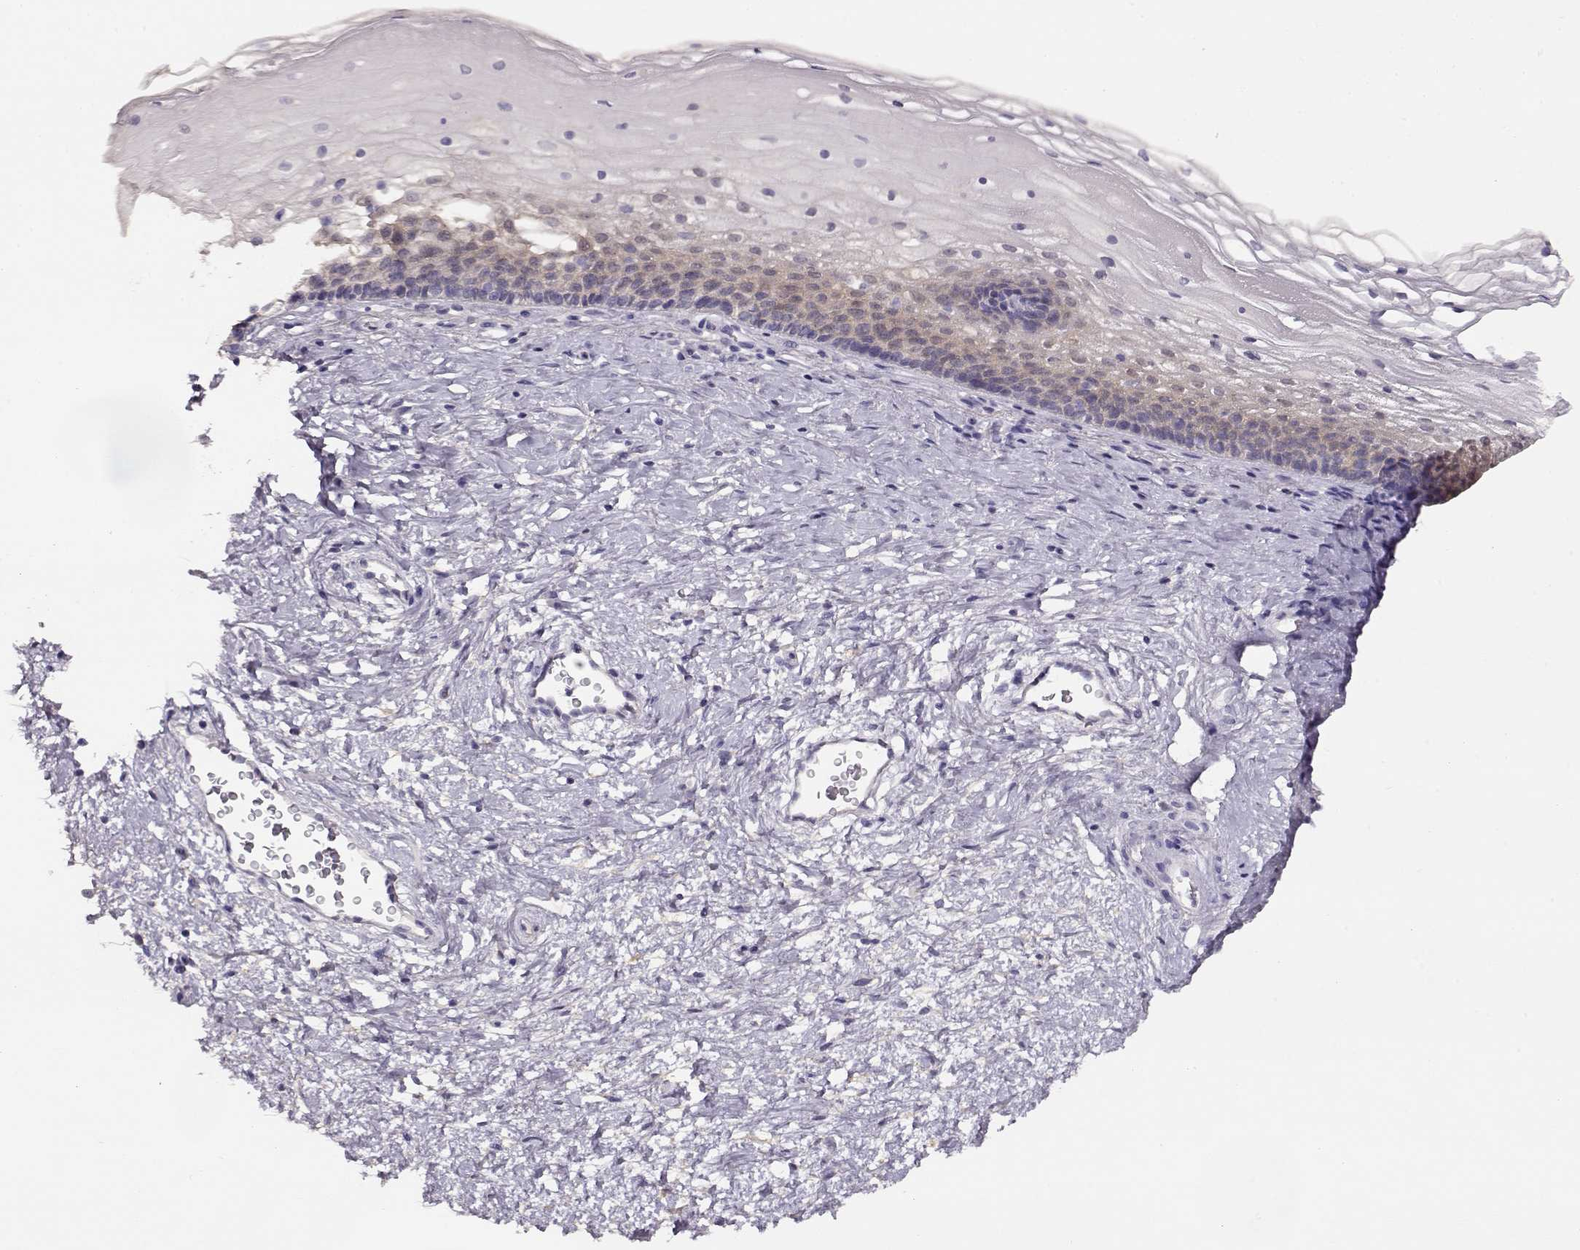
{"staining": {"intensity": "negative", "quantity": "none", "location": "none"}, "tissue": "cervix", "cell_type": "Glandular cells", "image_type": "normal", "snomed": [{"axis": "morphology", "description": "Normal tissue, NOS"}, {"axis": "topography", "description": "Cervix"}], "caption": "Immunohistochemistry image of benign human cervix stained for a protein (brown), which shows no positivity in glandular cells. (Stains: DAB (3,3'-diaminobenzidine) immunohistochemistry (IHC) with hematoxylin counter stain, Microscopy: brightfield microscopy at high magnification).", "gene": "NDRG4", "patient": {"sex": "female", "age": 34}}